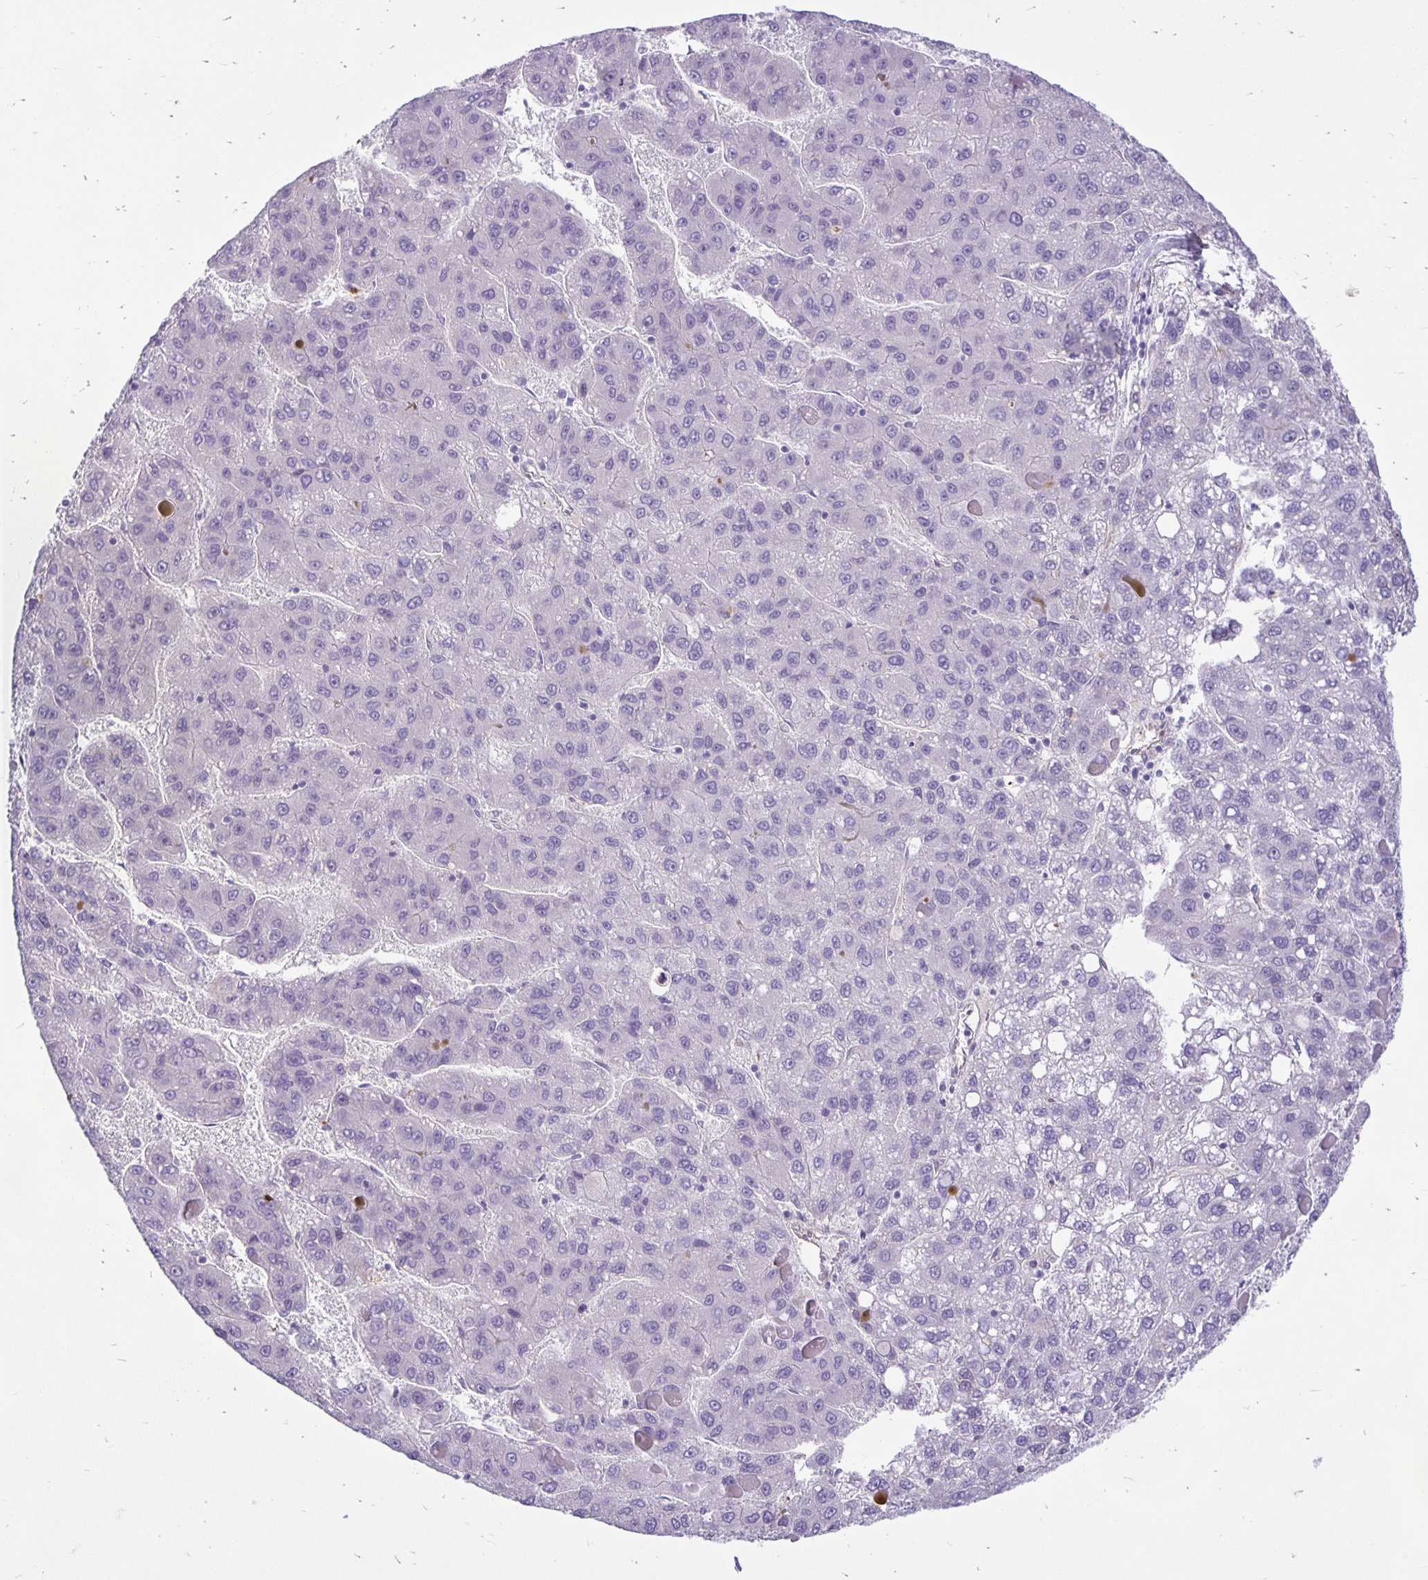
{"staining": {"intensity": "negative", "quantity": "none", "location": "none"}, "tissue": "liver cancer", "cell_type": "Tumor cells", "image_type": "cancer", "snomed": [{"axis": "morphology", "description": "Carcinoma, Hepatocellular, NOS"}, {"axis": "topography", "description": "Liver"}], "caption": "Liver cancer was stained to show a protein in brown. There is no significant positivity in tumor cells.", "gene": "TAX1BP3", "patient": {"sex": "female", "age": 82}}